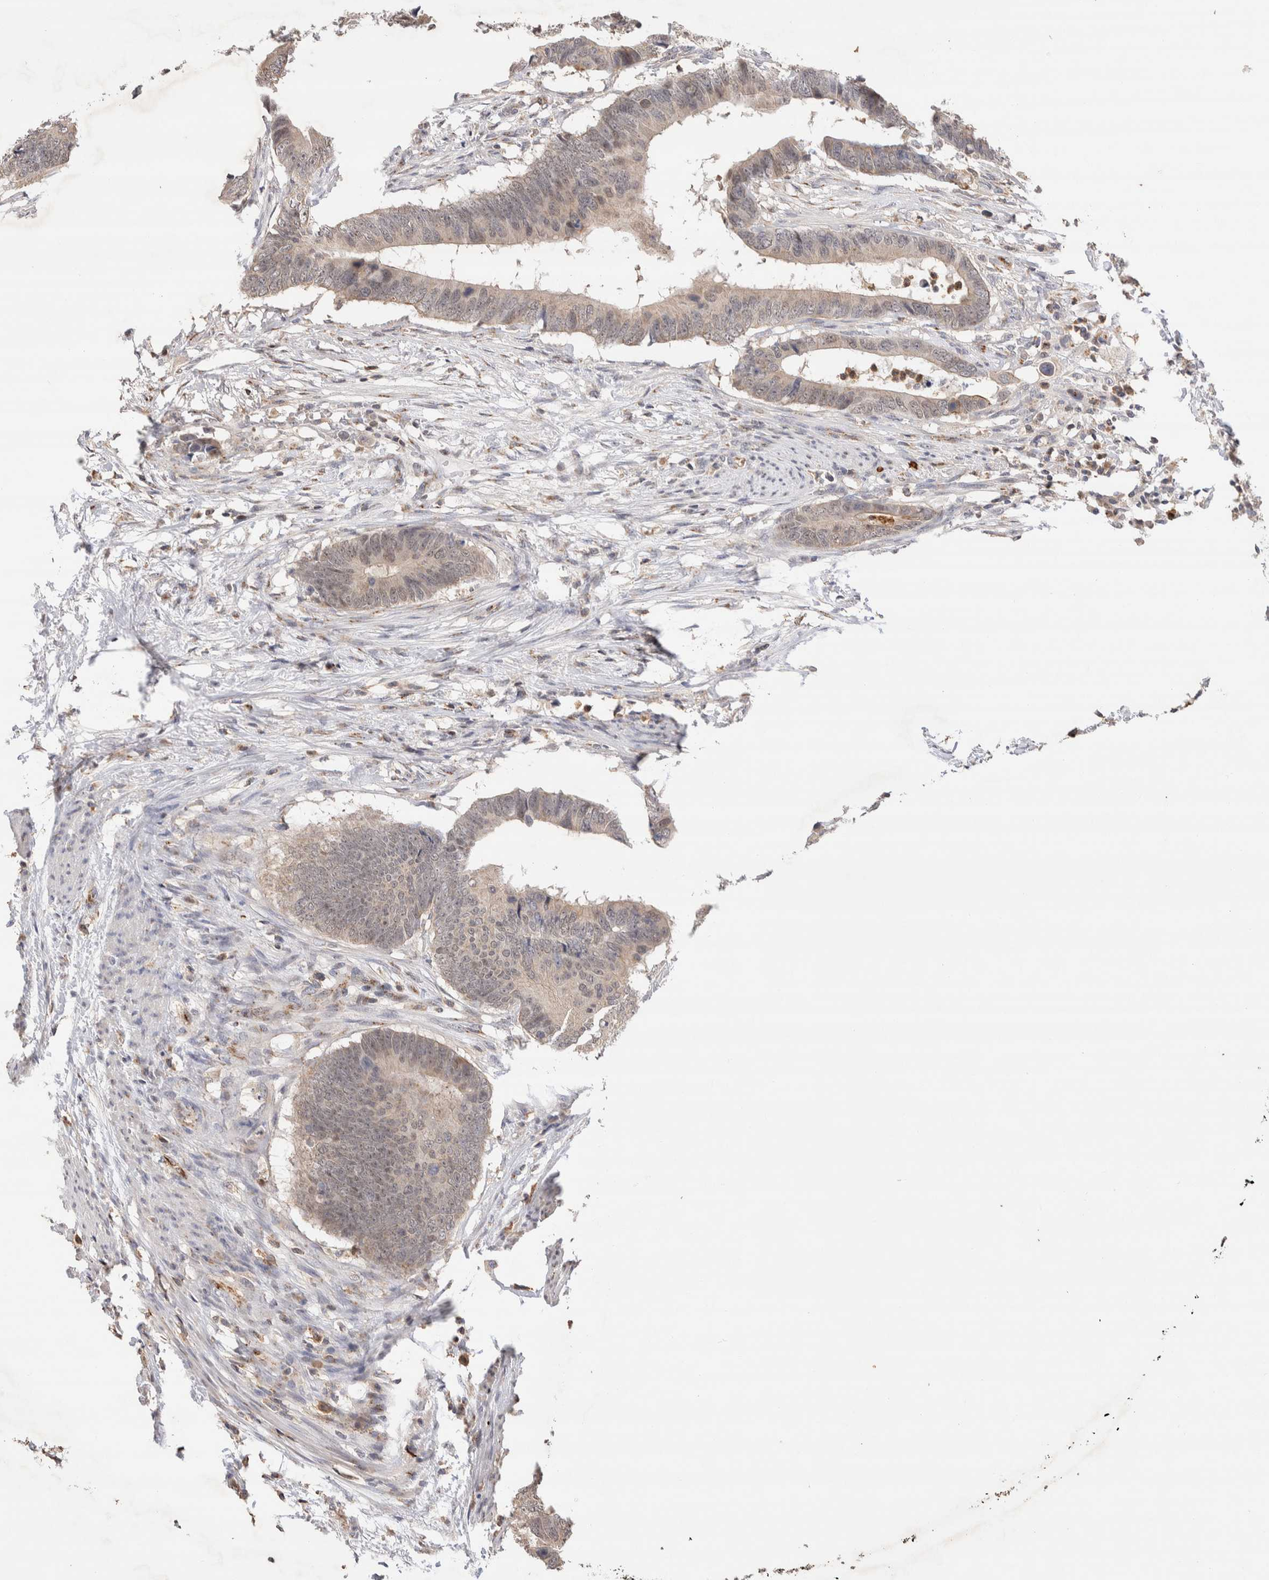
{"staining": {"intensity": "weak", "quantity": ">75%", "location": "cytoplasmic/membranous"}, "tissue": "colorectal cancer", "cell_type": "Tumor cells", "image_type": "cancer", "snomed": [{"axis": "morphology", "description": "Adenocarcinoma, NOS"}, {"axis": "topography", "description": "Colon"}], "caption": "This image demonstrates adenocarcinoma (colorectal) stained with immunohistochemistry (IHC) to label a protein in brown. The cytoplasmic/membranous of tumor cells show weak positivity for the protein. Nuclei are counter-stained blue.", "gene": "NSMAF", "patient": {"sex": "male", "age": 56}}